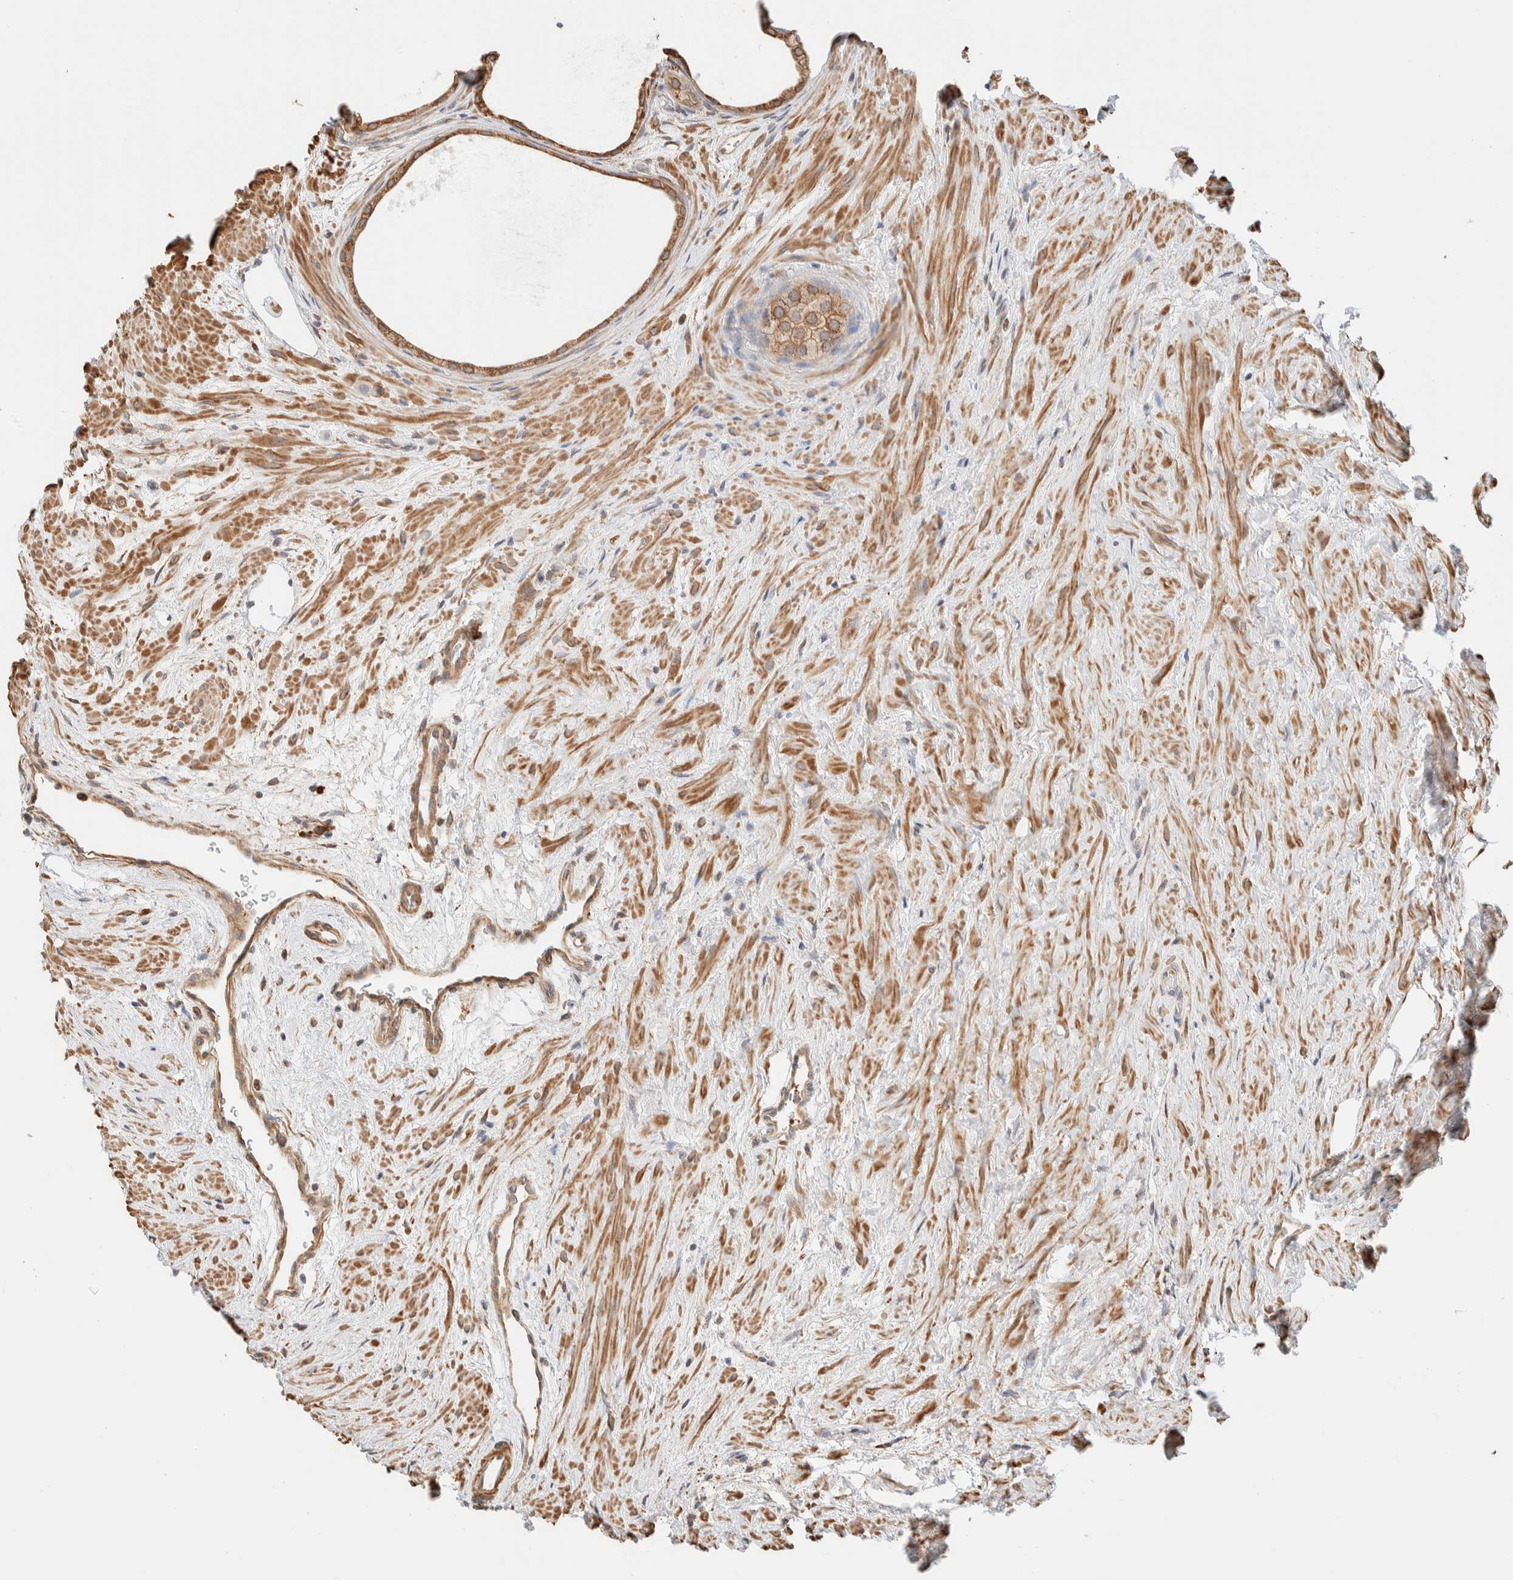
{"staining": {"intensity": "moderate", "quantity": ">75%", "location": "cytoplasmic/membranous"}, "tissue": "prostate", "cell_type": "Glandular cells", "image_type": "normal", "snomed": [{"axis": "morphology", "description": "Normal tissue, NOS"}, {"axis": "topography", "description": "Prostate"}], "caption": "Glandular cells exhibit medium levels of moderate cytoplasmic/membranous expression in about >75% of cells in normal prostate. (Stains: DAB in brown, nuclei in blue, Microscopy: brightfield microscopy at high magnification).", "gene": "INTS1", "patient": {"sex": "male", "age": 48}}